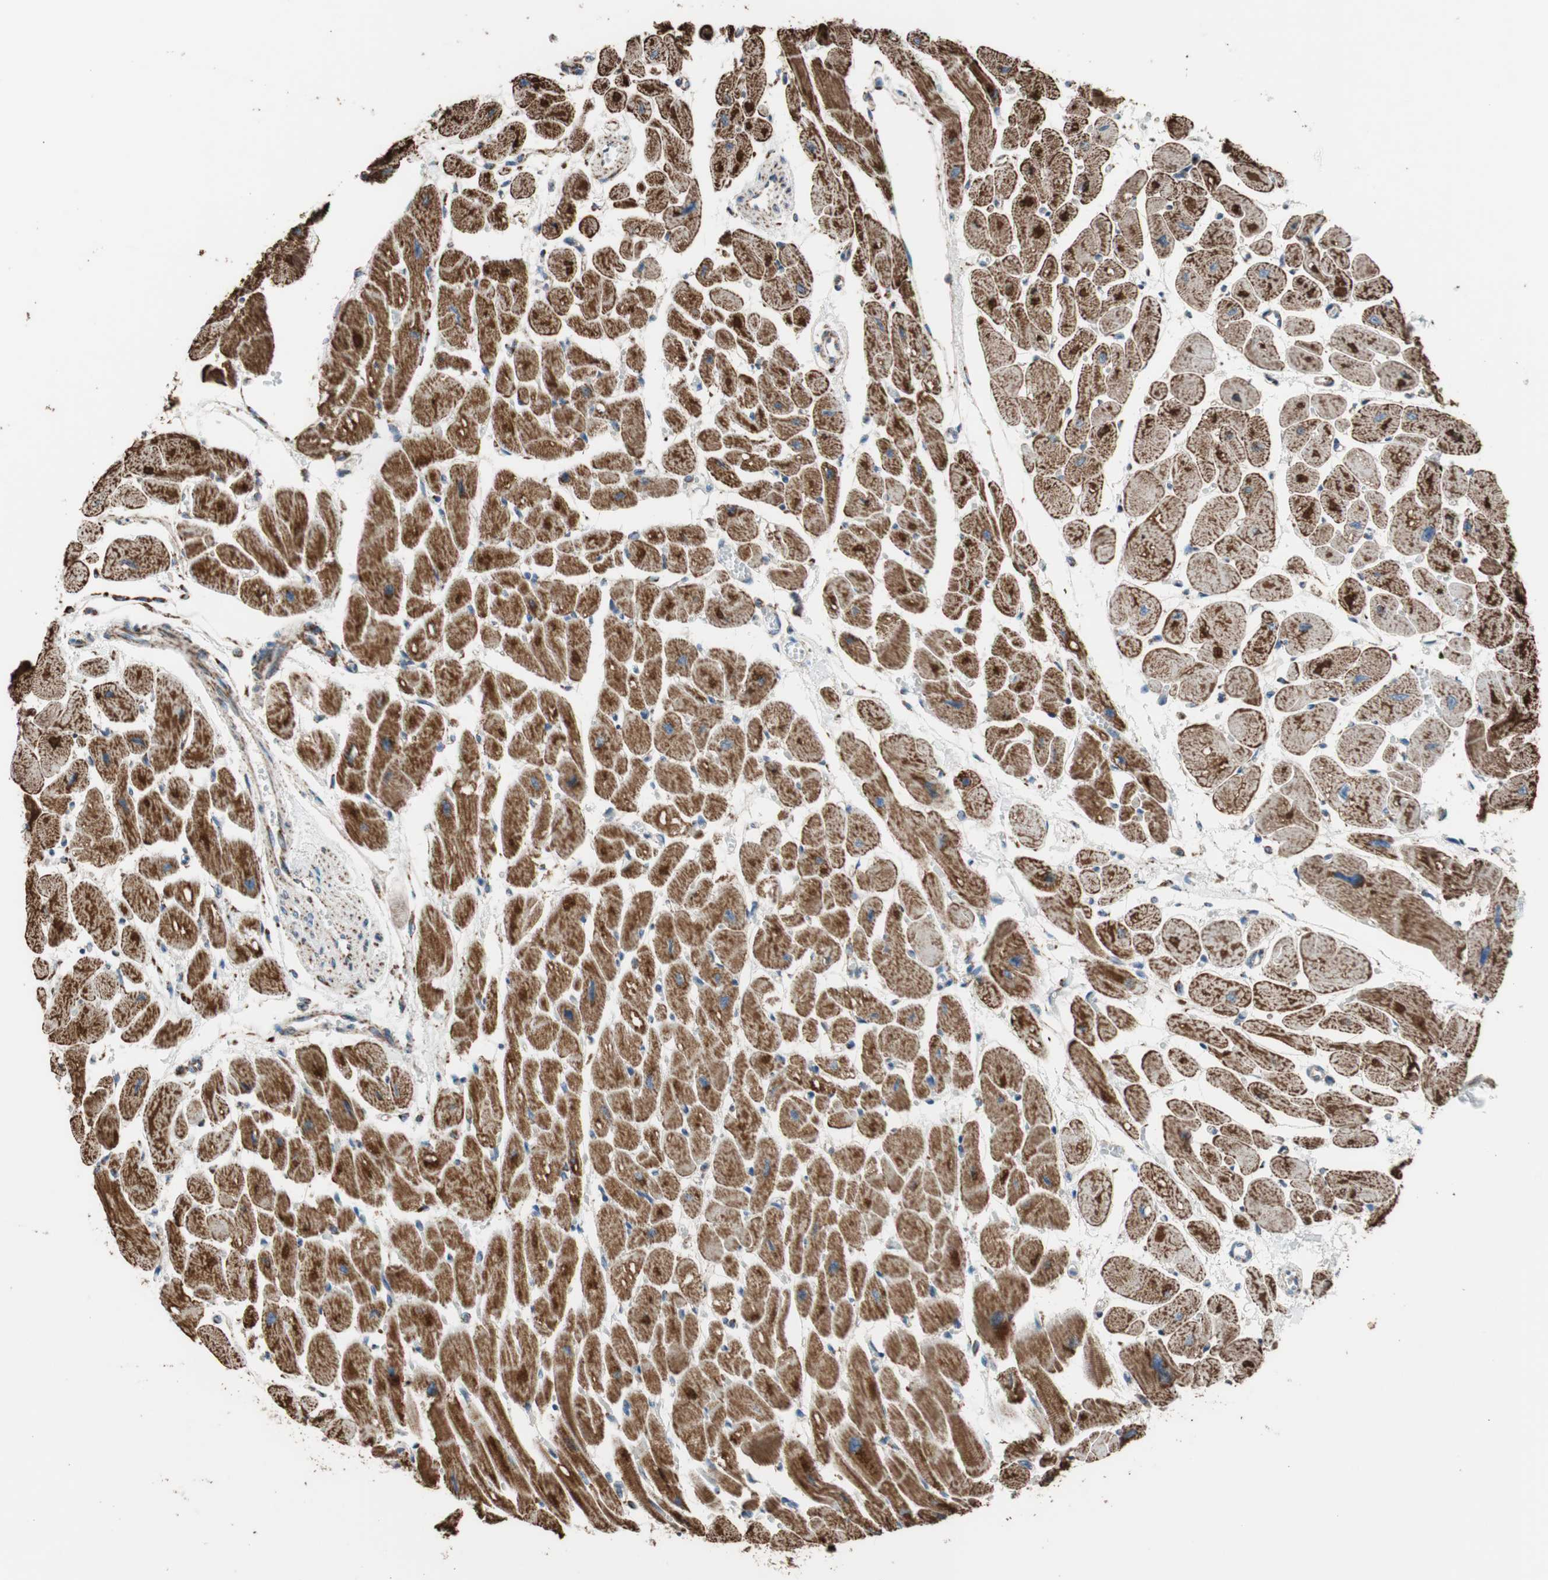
{"staining": {"intensity": "strong", "quantity": ">75%", "location": "cytoplasmic/membranous"}, "tissue": "heart muscle", "cell_type": "Cardiomyocytes", "image_type": "normal", "snomed": [{"axis": "morphology", "description": "Normal tissue, NOS"}, {"axis": "topography", "description": "Heart"}], "caption": "High-magnification brightfield microscopy of unremarkable heart muscle stained with DAB (3,3'-diaminobenzidine) (brown) and counterstained with hematoxylin (blue). cardiomyocytes exhibit strong cytoplasmic/membranous expression is identified in about>75% of cells.", "gene": "PCSK4", "patient": {"sex": "female", "age": 54}}